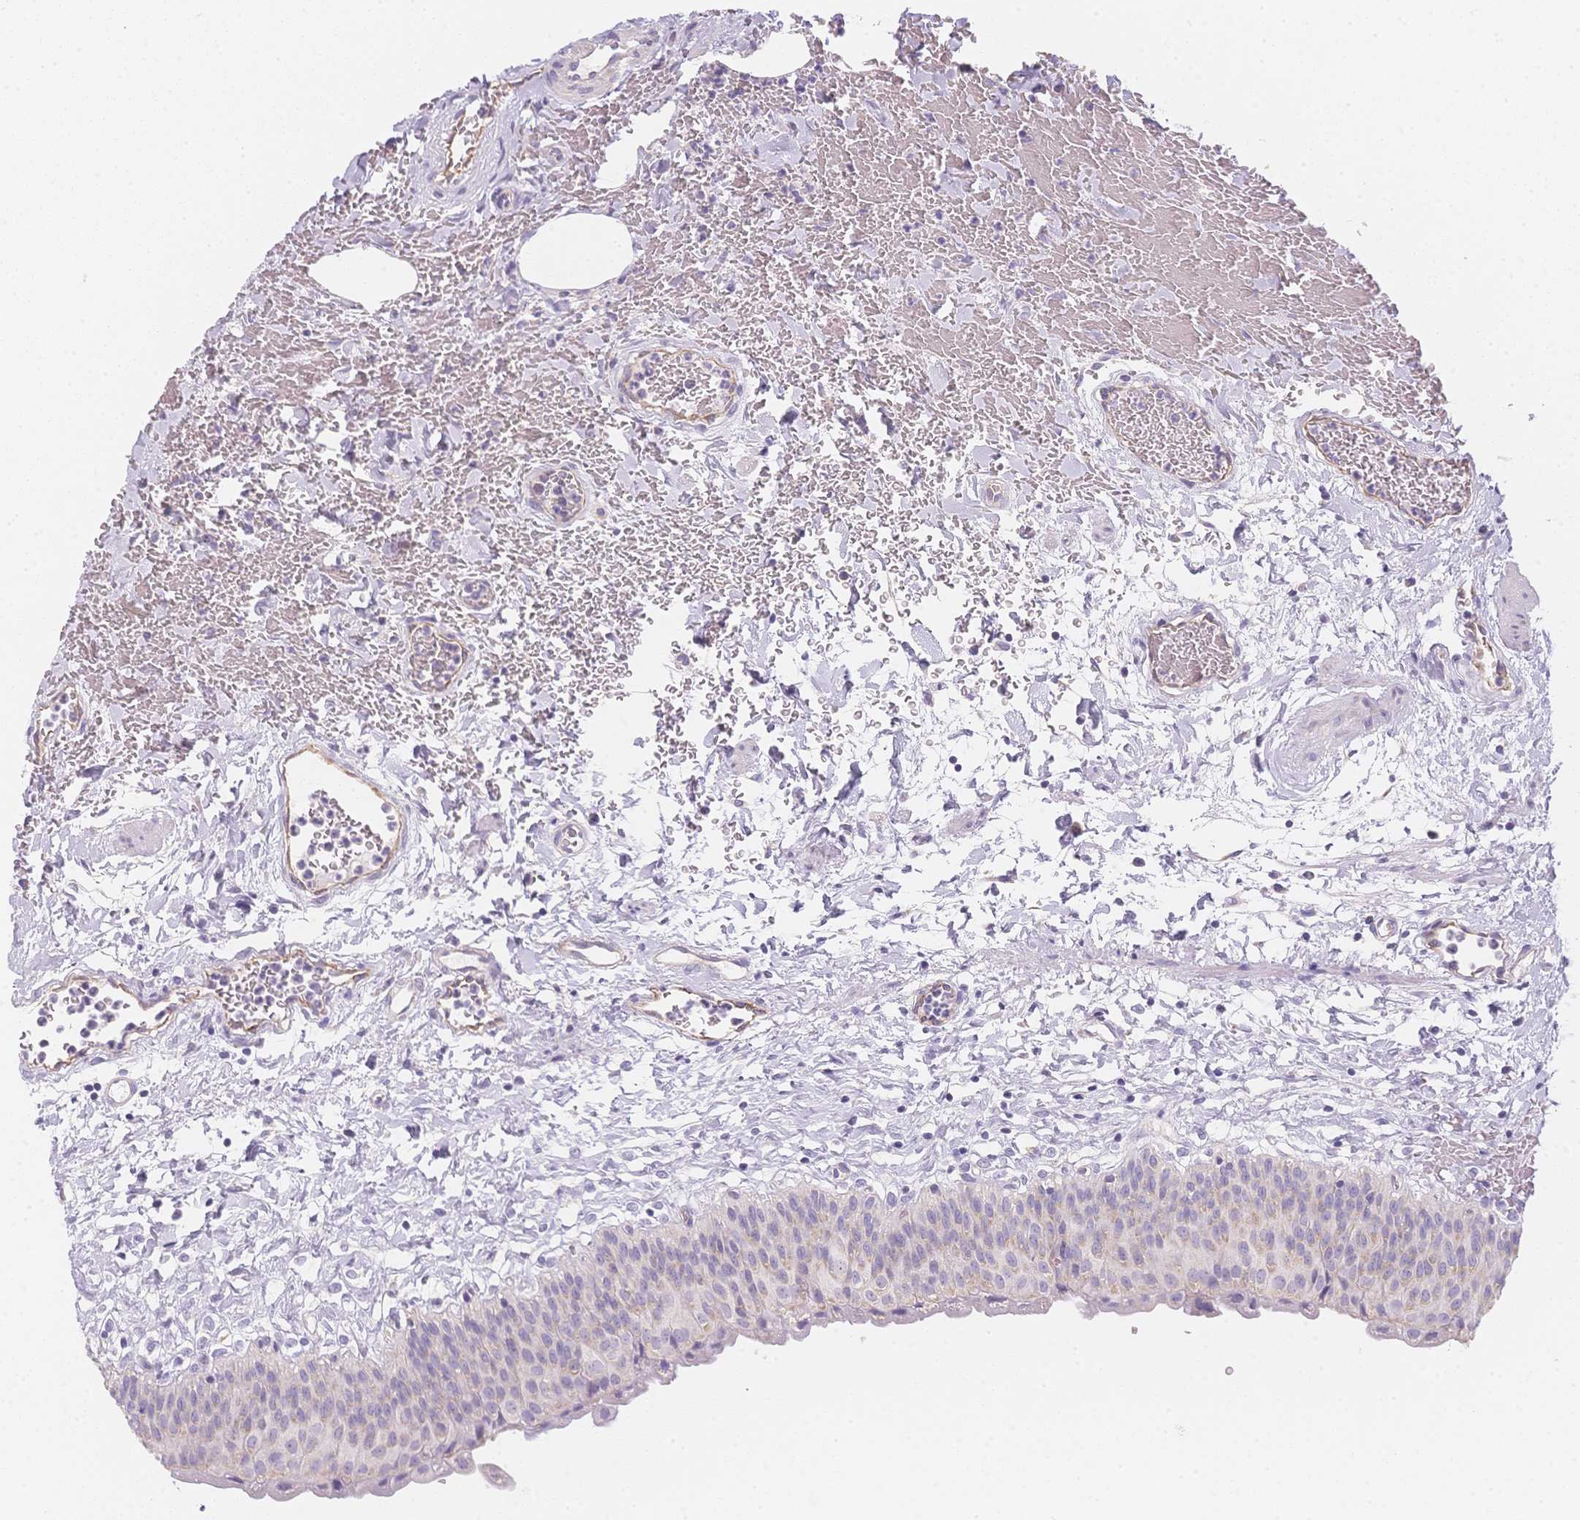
{"staining": {"intensity": "negative", "quantity": "none", "location": "none"}, "tissue": "urinary bladder", "cell_type": "Urothelial cells", "image_type": "normal", "snomed": [{"axis": "morphology", "description": "Normal tissue, NOS"}, {"axis": "topography", "description": "Urinary bladder"}], "caption": "IHC of normal human urinary bladder demonstrates no expression in urothelial cells.", "gene": "SMYD1", "patient": {"sex": "male", "age": 55}}